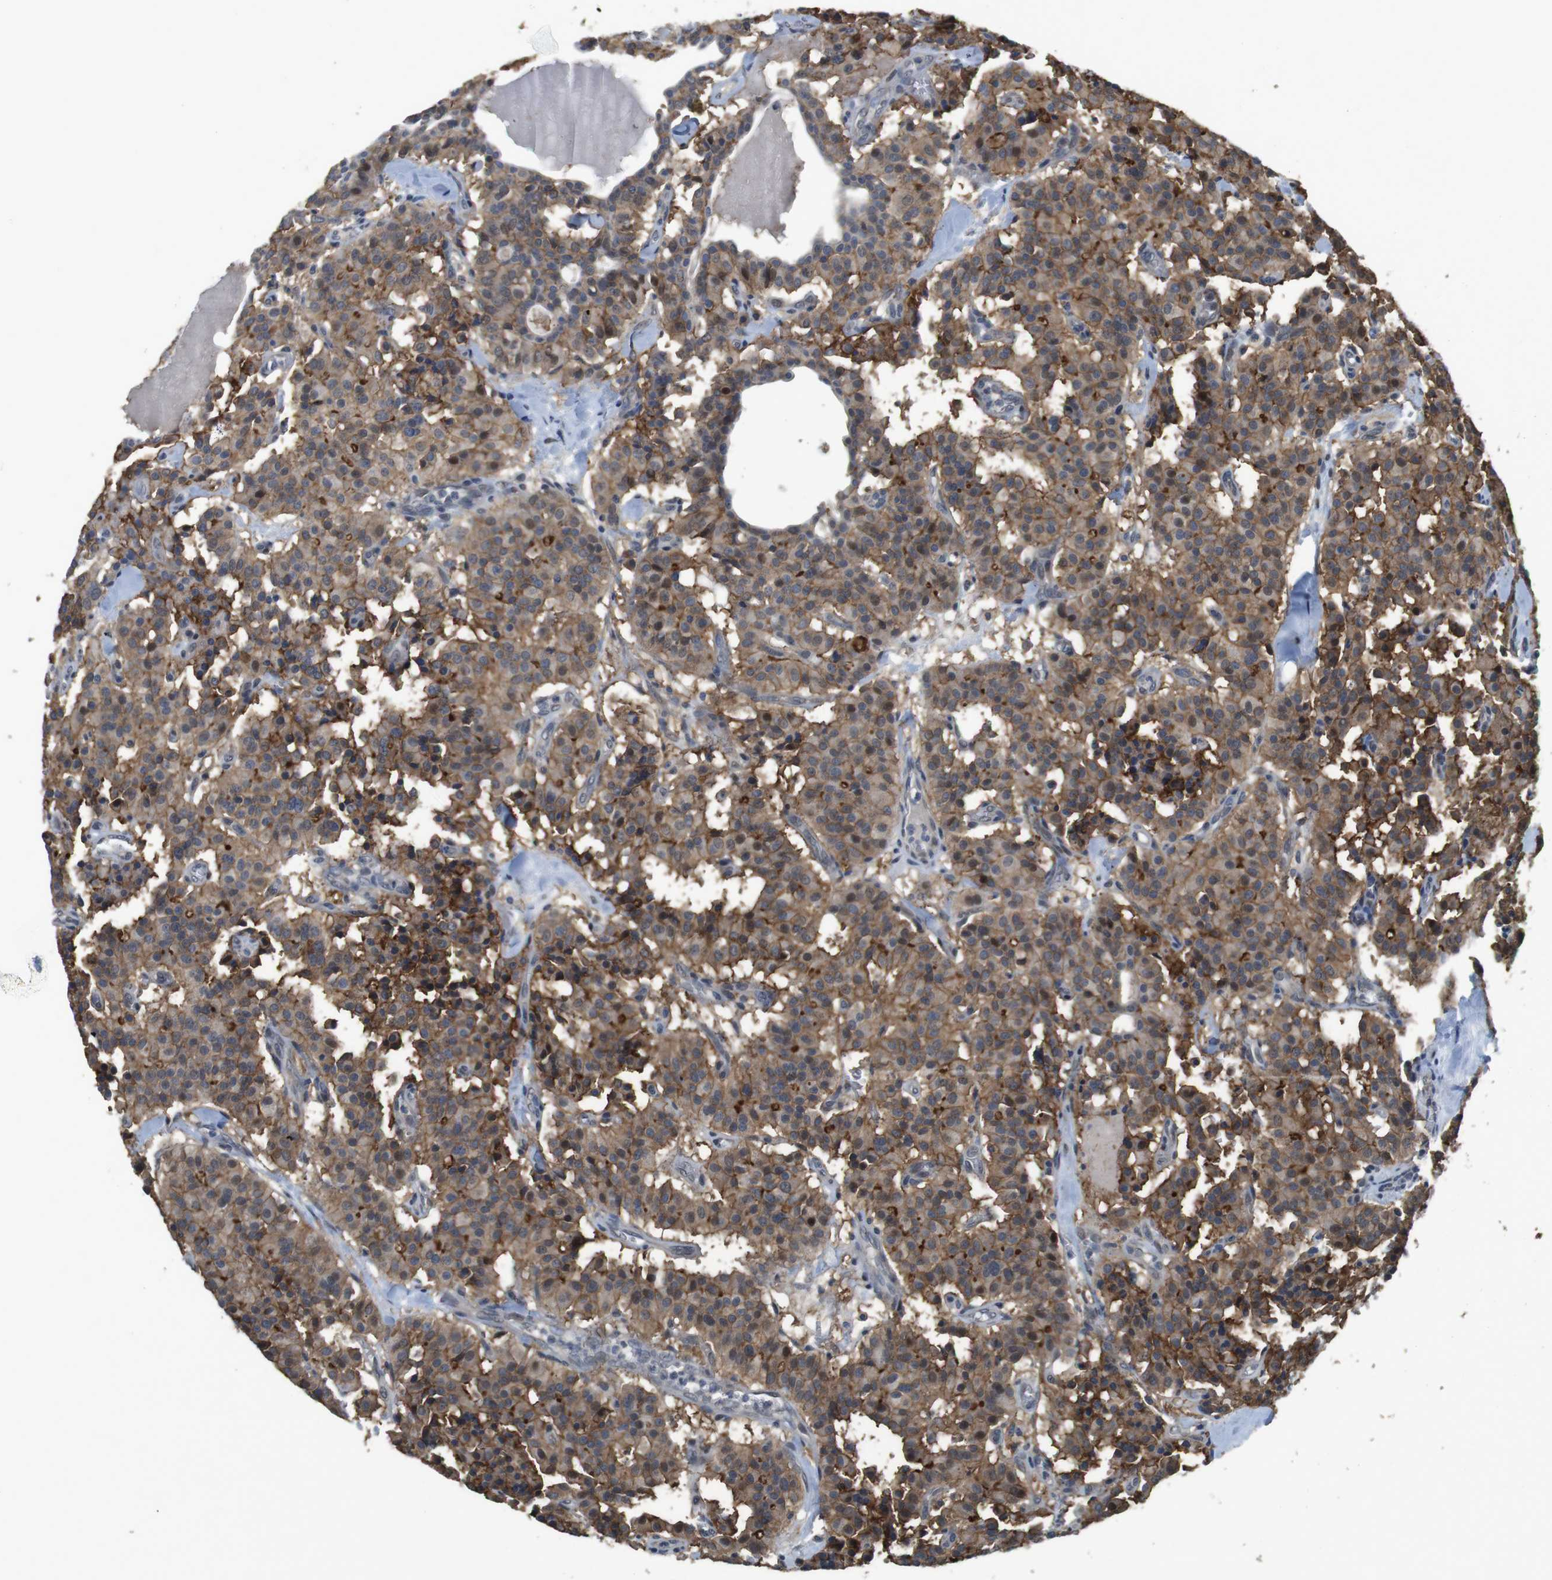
{"staining": {"intensity": "strong", "quantity": ">75%", "location": "cytoplasmic/membranous"}, "tissue": "carcinoid", "cell_type": "Tumor cells", "image_type": "cancer", "snomed": [{"axis": "morphology", "description": "Carcinoid, malignant, NOS"}, {"axis": "topography", "description": "Lung"}], "caption": "Protein staining reveals strong cytoplasmic/membranous positivity in approximately >75% of tumor cells in carcinoid. (Brightfield microscopy of DAB IHC at high magnification).", "gene": "CLDN7", "patient": {"sex": "male", "age": 30}}